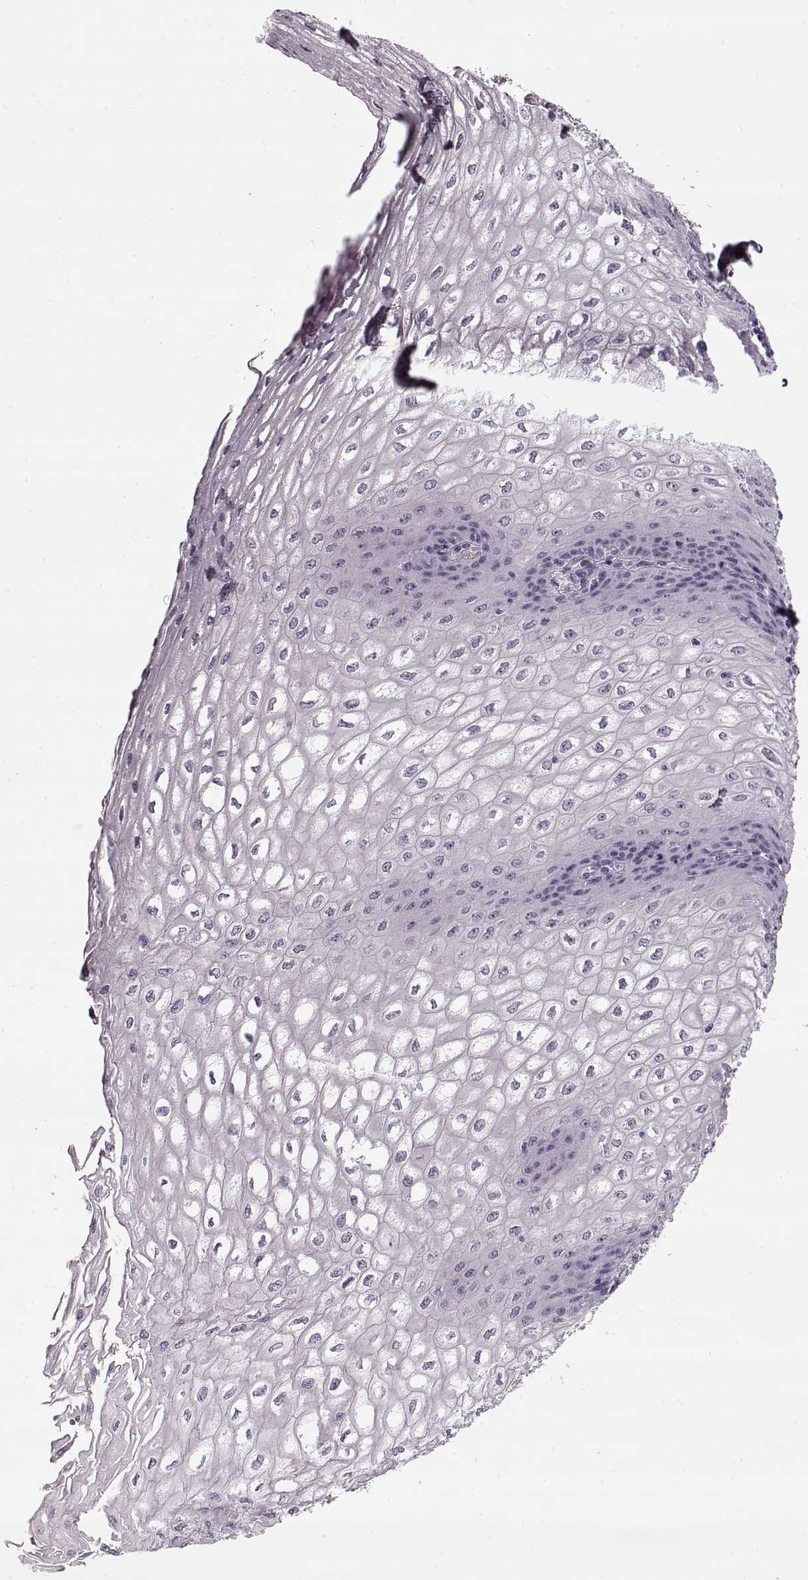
{"staining": {"intensity": "negative", "quantity": "none", "location": "none"}, "tissue": "esophagus", "cell_type": "Squamous epithelial cells", "image_type": "normal", "snomed": [{"axis": "morphology", "description": "Normal tissue, NOS"}, {"axis": "topography", "description": "Esophagus"}], "caption": "Protein analysis of benign esophagus displays no significant positivity in squamous epithelial cells.", "gene": "PNMT", "patient": {"sex": "male", "age": 58}}